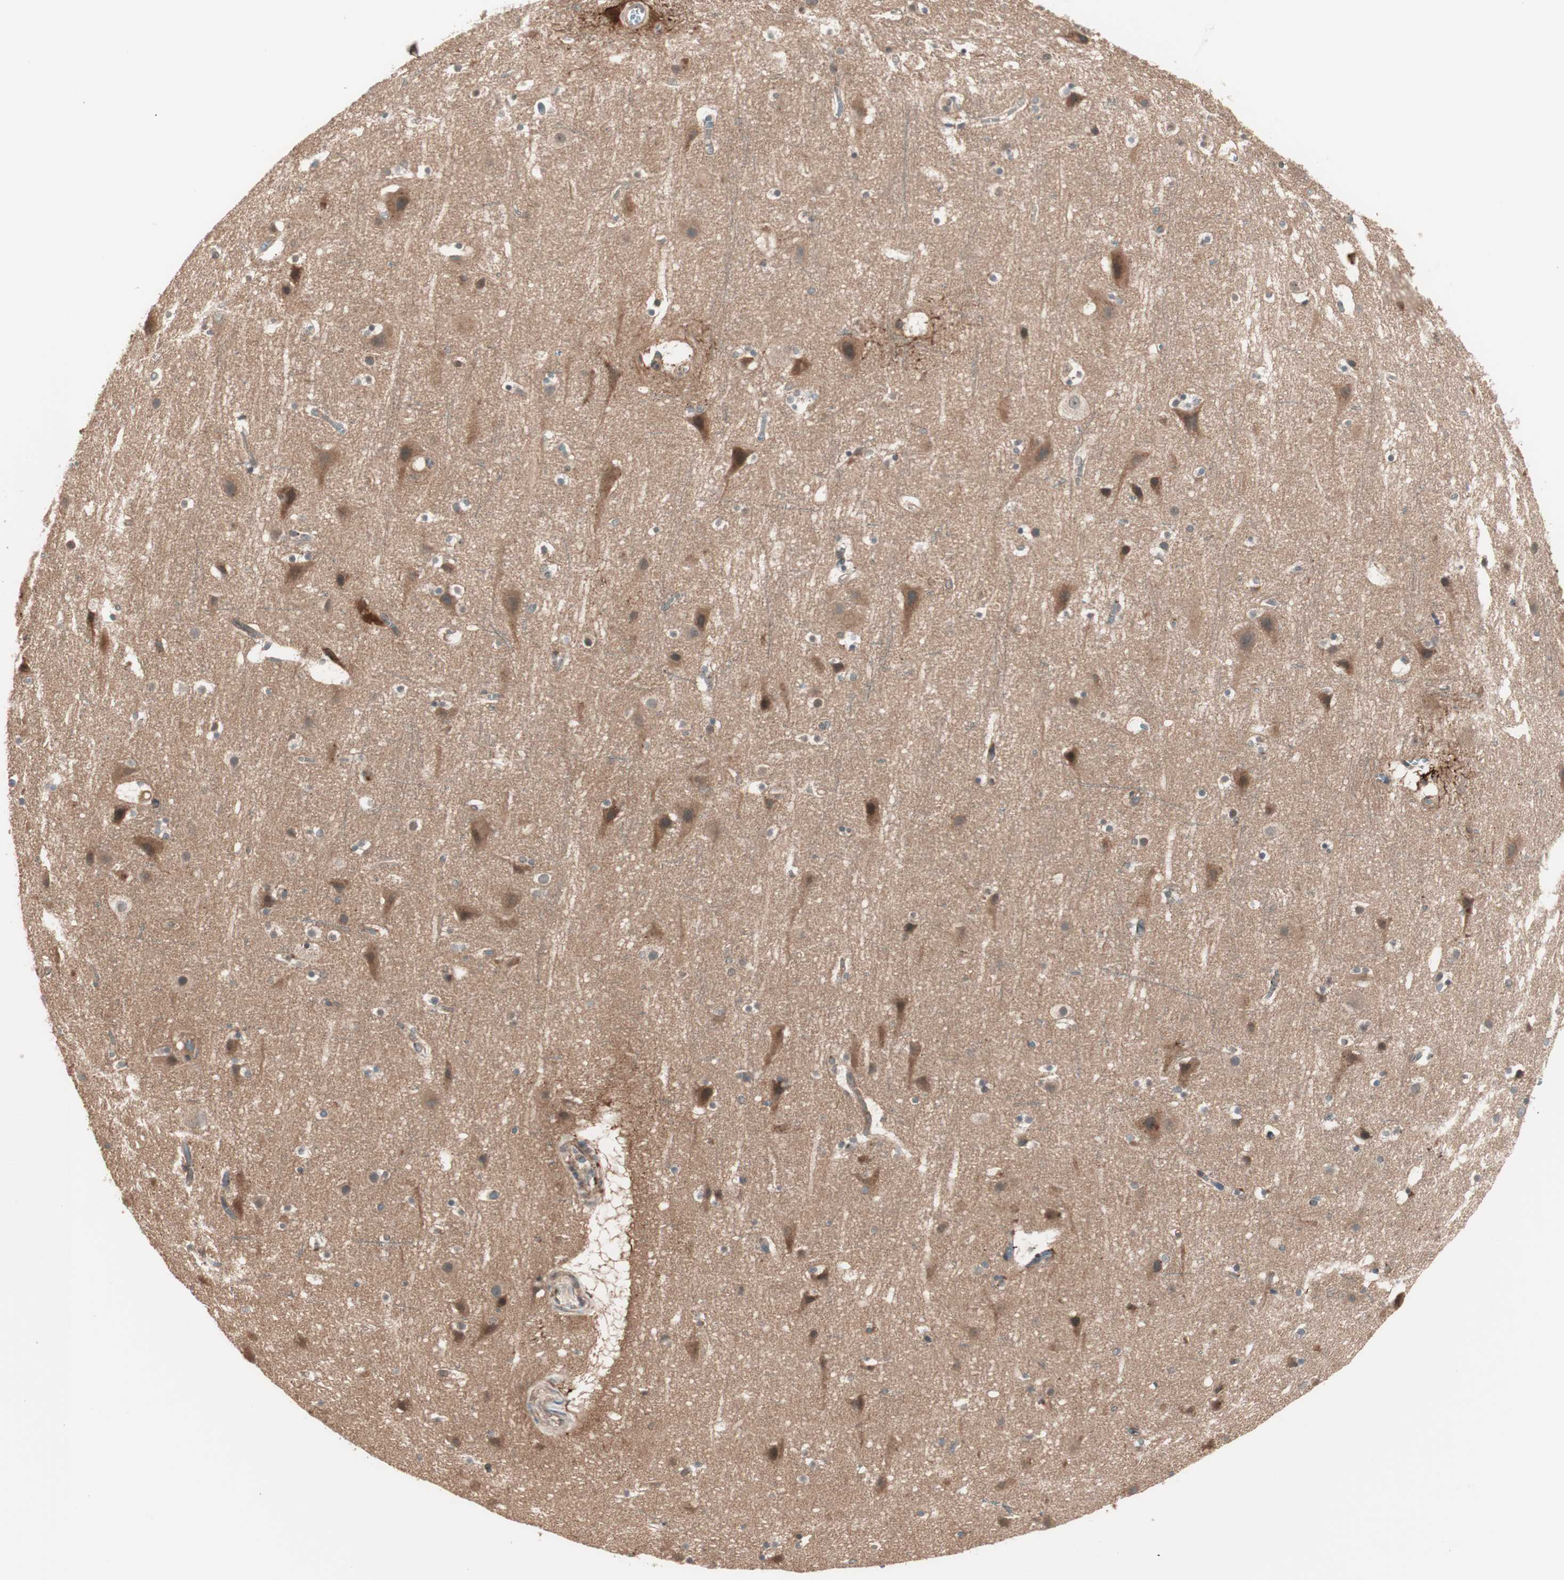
{"staining": {"intensity": "negative", "quantity": "none", "location": "none"}, "tissue": "cerebral cortex", "cell_type": "Endothelial cells", "image_type": "normal", "snomed": [{"axis": "morphology", "description": "Normal tissue, NOS"}, {"axis": "topography", "description": "Cerebral cortex"}], "caption": "This image is of benign cerebral cortex stained with IHC to label a protein in brown with the nuclei are counter-stained blue. There is no staining in endothelial cells. Brightfield microscopy of immunohistochemistry (IHC) stained with DAB (brown) and hematoxylin (blue), captured at high magnification.", "gene": "TSG101", "patient": {"sex": "male", "age": 45}}